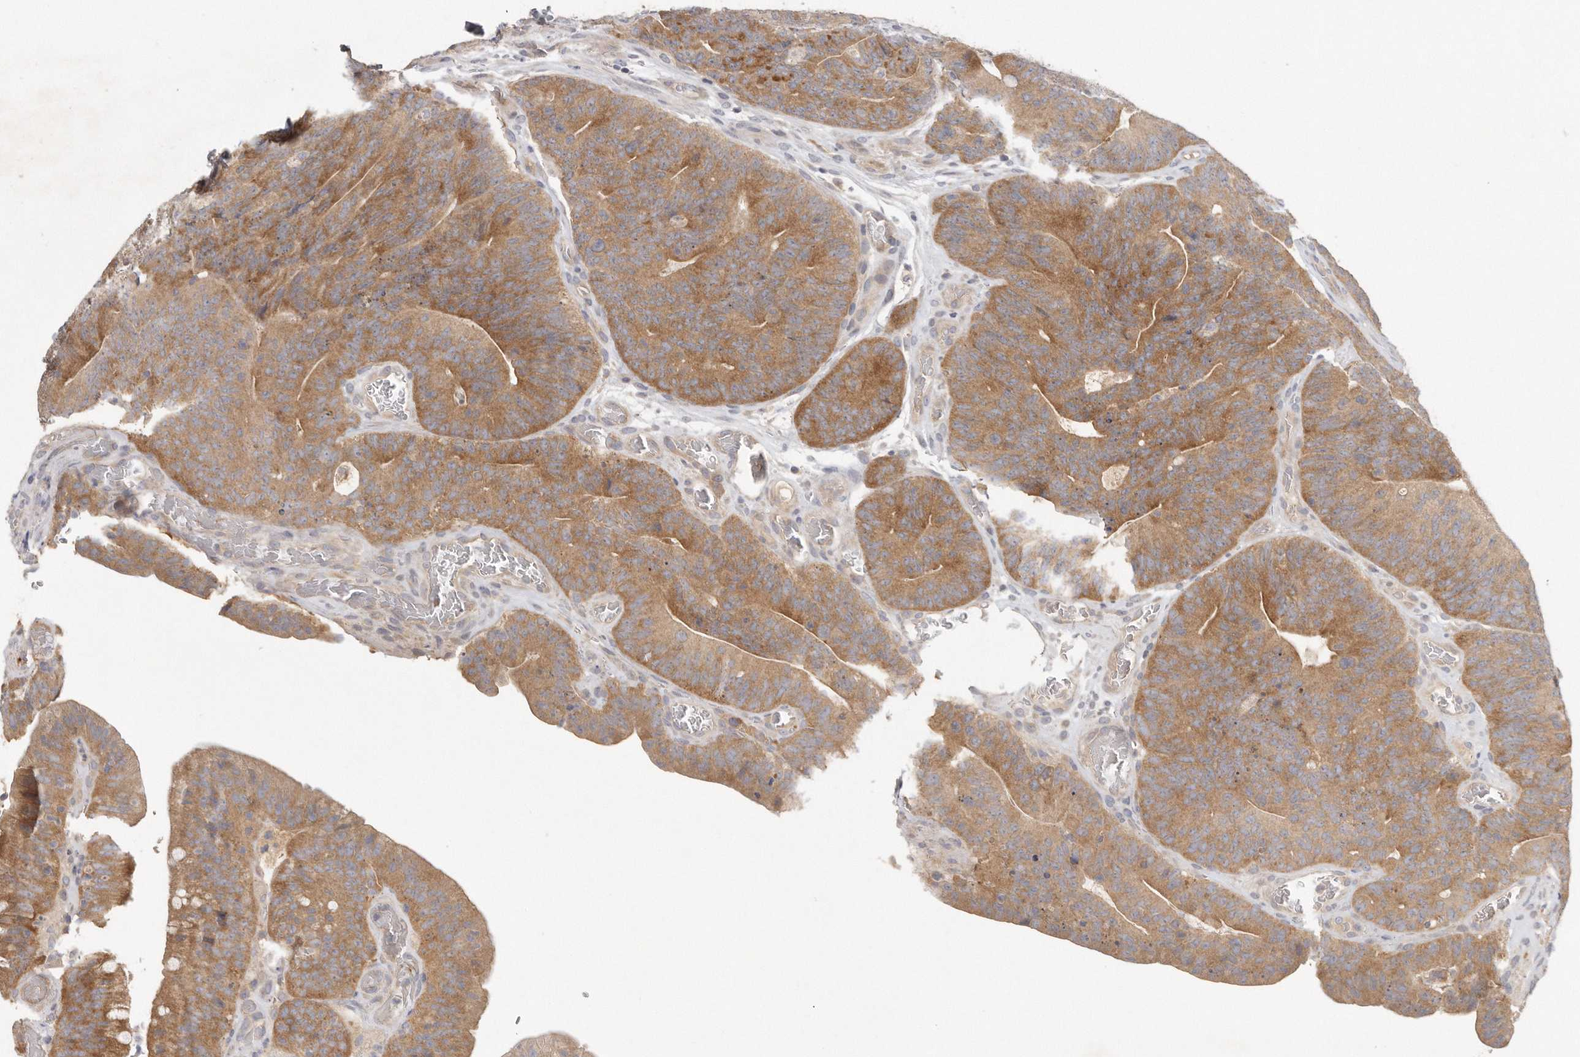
{"staining": {"intensity": "moderate", "quantity": ">75%", "location": "cytoplasmic/membranous"}, "tissue": "colorectal cancer", "cell_type": "Tumor cells", "image_type": "cancer", "snomed": [{"axis": "morphology", "description": "Normal tissue, NOS"}, {"axis": "topography", "description": "Colon"}], "caption": "Immunohistochemistry (IHC) photomicrograph of neoplastic tissue: human colorectal cancer stained using immunohistochemistry (IHC) displays medium levels of moderate protein expression localized specifically in the cytoplasmic/membranous of tumor cells, appearing as a cytoplasmic/membranous brown color.", "gene": "CFAP298", "patient": {"sex": "female", "age": 82}}